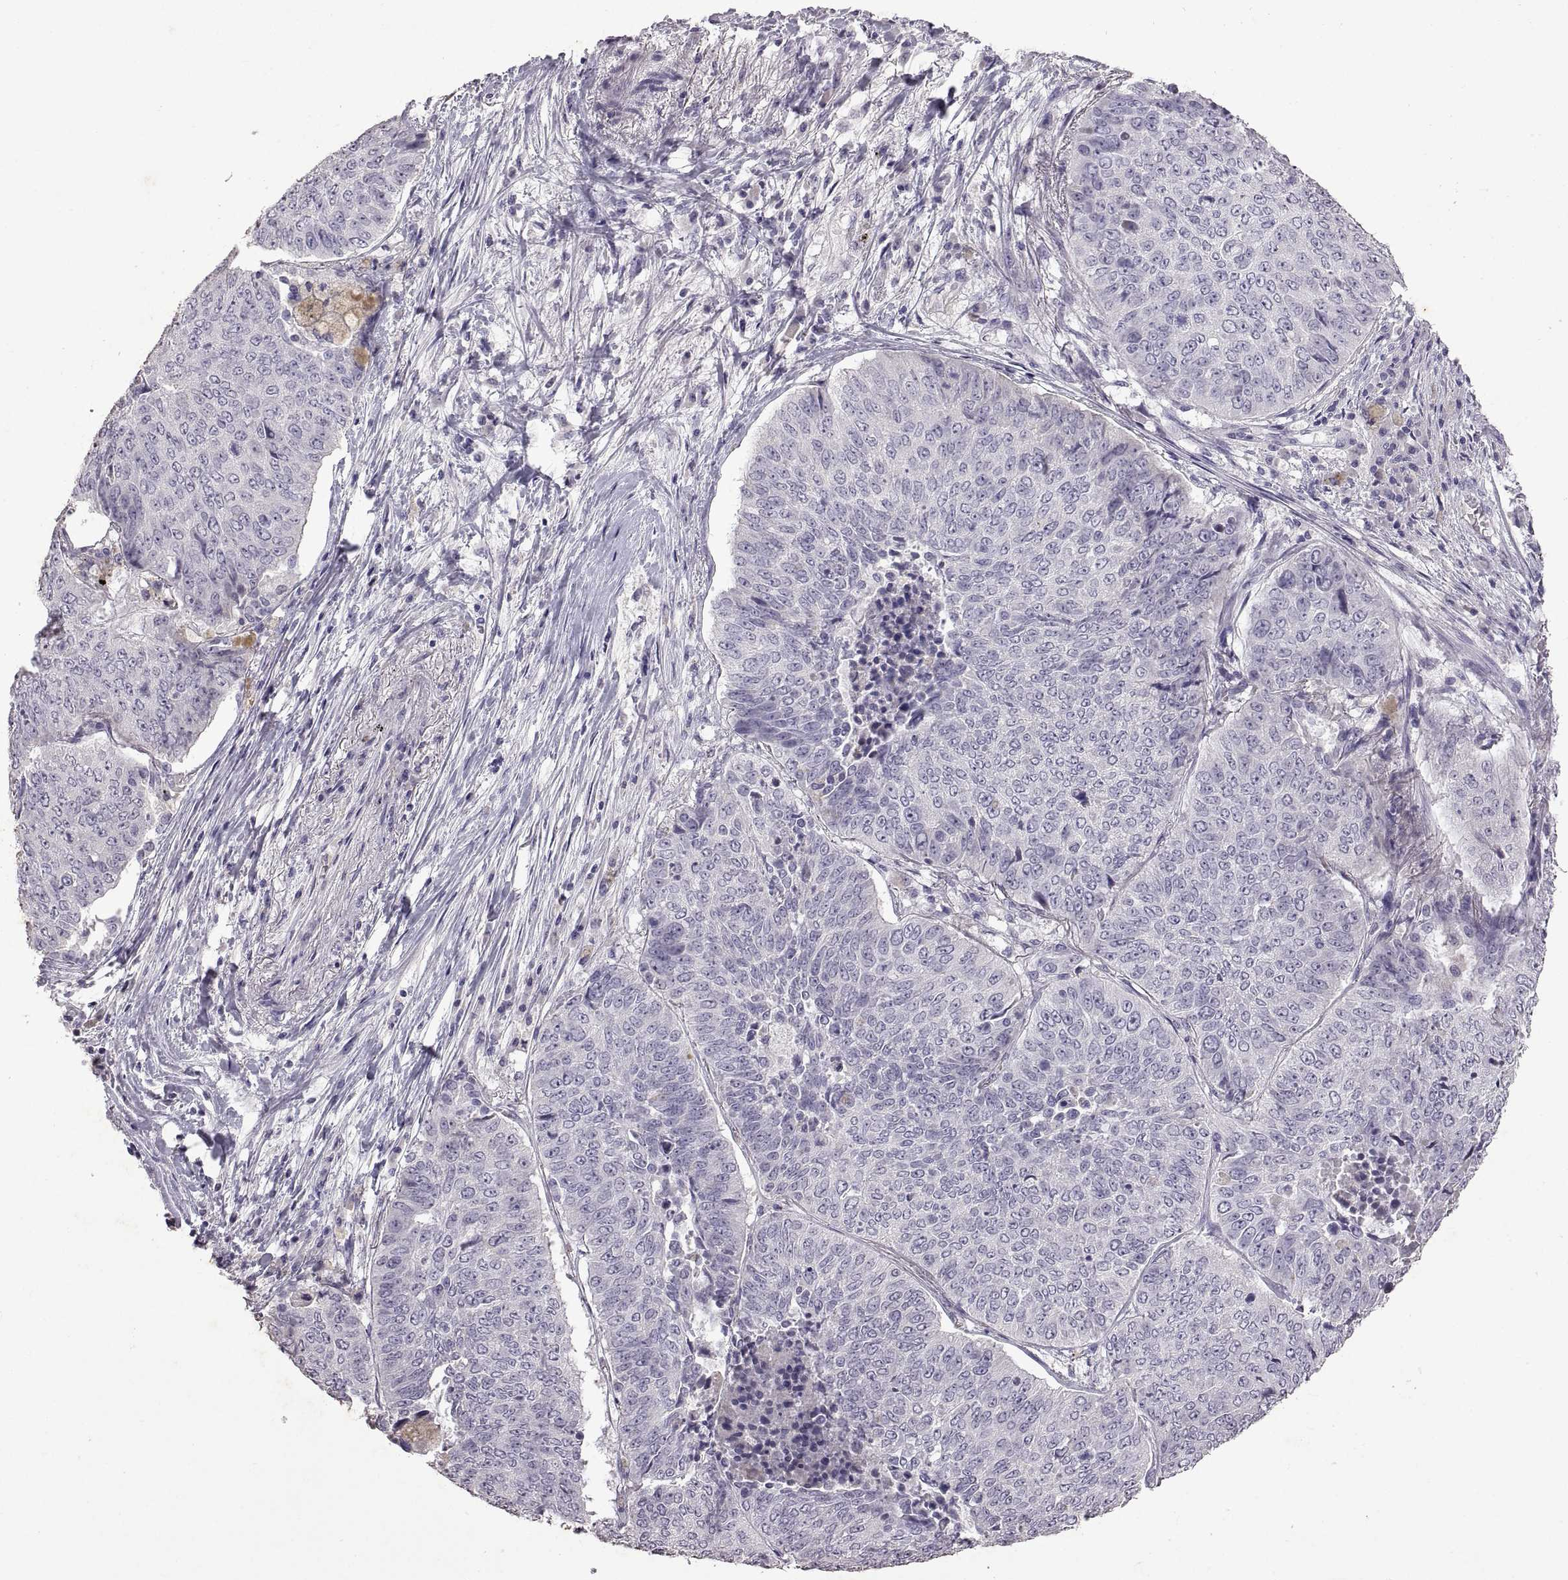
{"staining": {"intensity": "negative", "quantity": "none", "location": "none"}, "tissue": "lung cancer", "cell_type": "Tumor cells", "image_type": "cancer", "snomed": [{"axis": "morphology", "description": "Normal tissue, NOS"}, {"axis": "morphology", "description": "Squamous cell carcinoma, NOS"}, {"axis": "topography", "description": "Bronchus"}, {"axis": "topography", "description": "Lung"}], "caption": "A high-resolution photomicrograph shows immunohistochemistry staining of lung cancer, which displays no significant staining in tumor cells.", "gene": "DEFB136", "patient": {"sex": "male", "age": 64}}